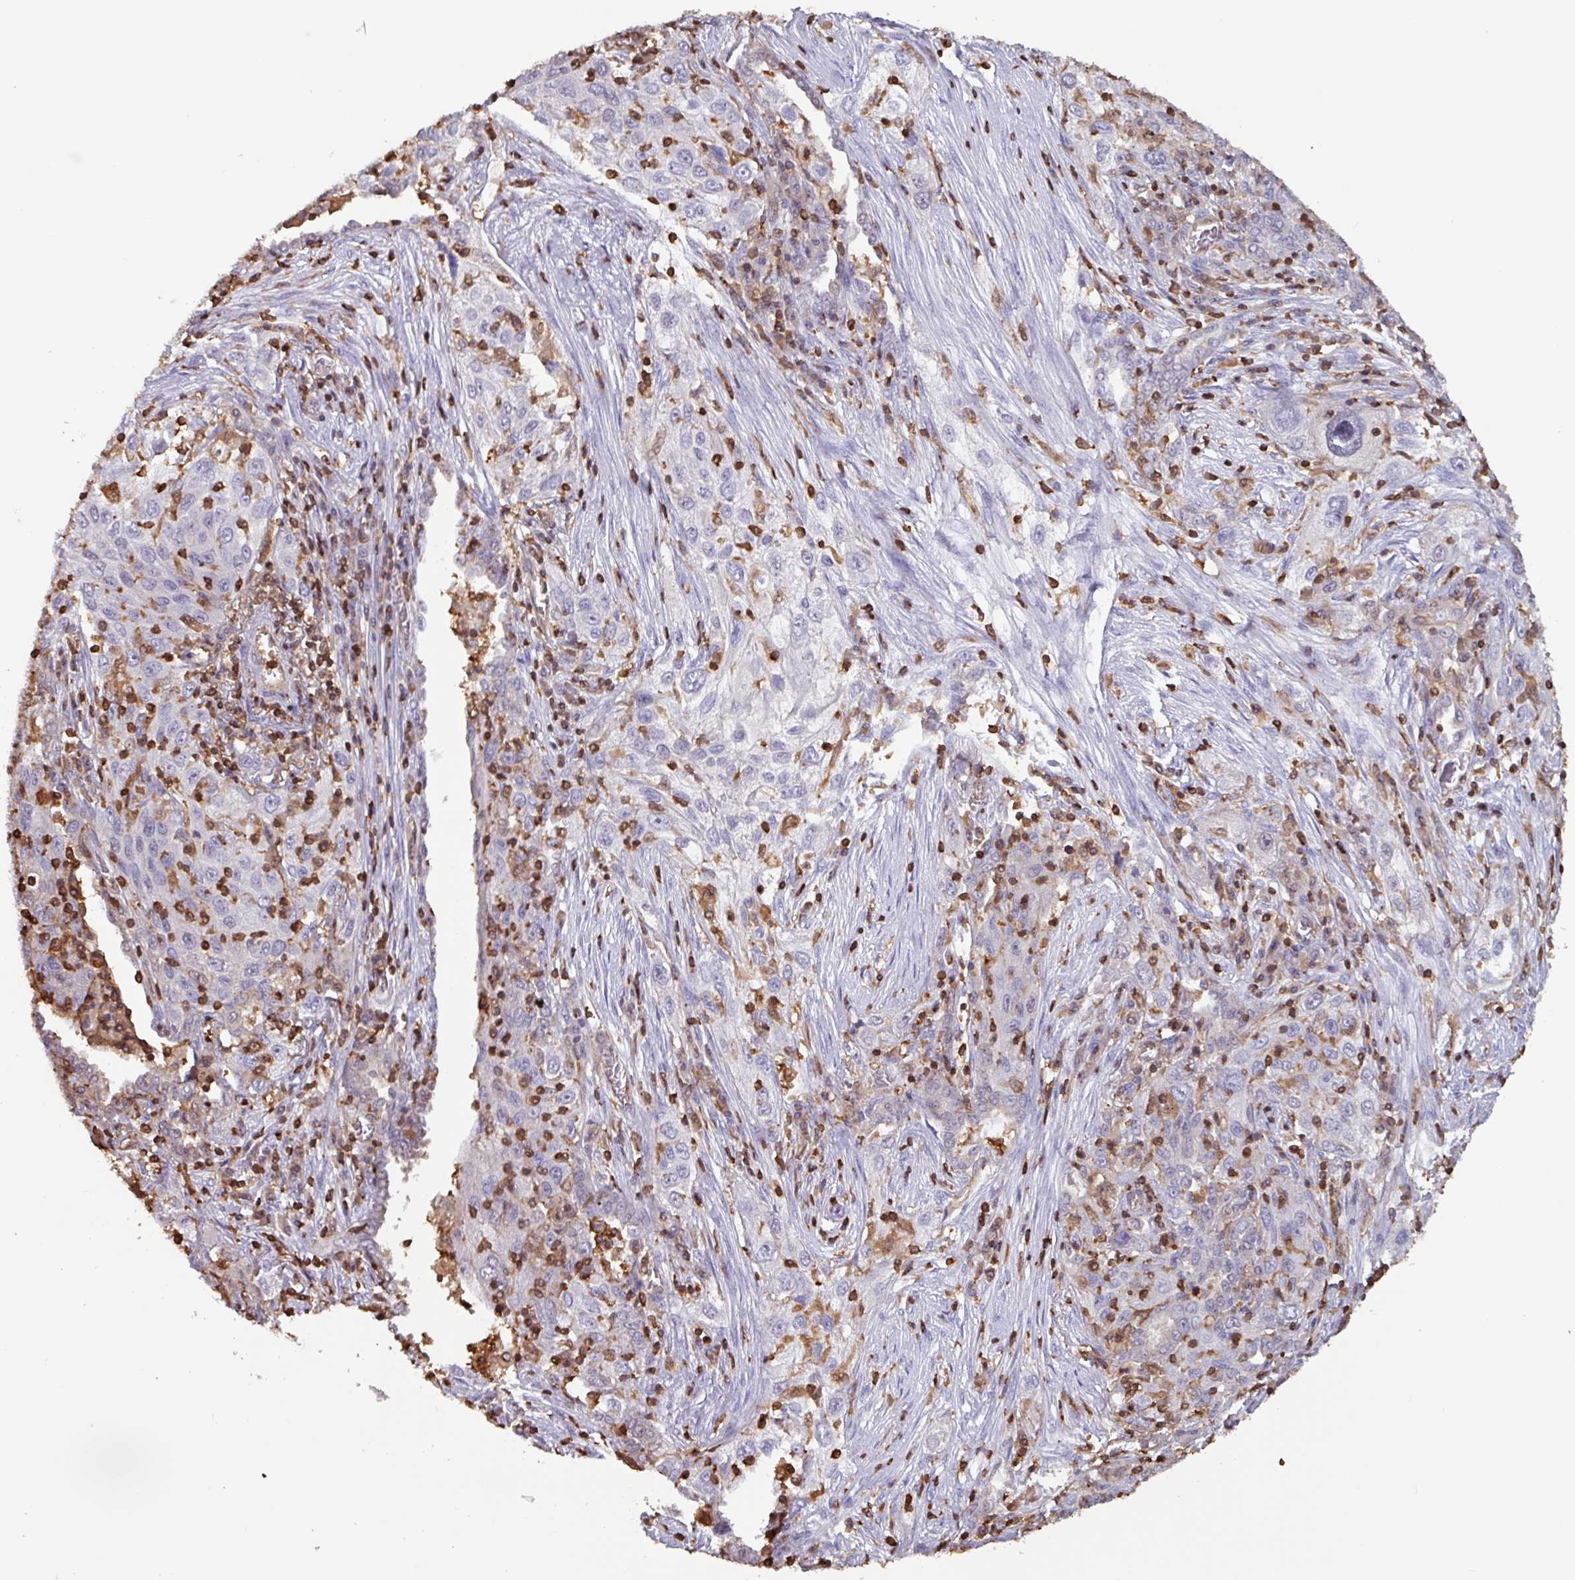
{"staining": {"intensity": "negative", "quantity": "none", "location": "none"}, "tissue": "lung cancer", "cell_type": "Tumor cells", "image_type": "cancer", "snomed": [{"axis": "morphology", "description": "Squamous cell carcinoma, NOS"}, {"axis": "topography", "description": "Lung"}], "caption": "Immunohistochemistry photomicrograph of human squamous cell carcinoma (lung) stained for a protein (brown), which displays no positivity in tumor cells.", "gene": "ARHGDIB", "patient": {"sex": "female", "age": 69}}